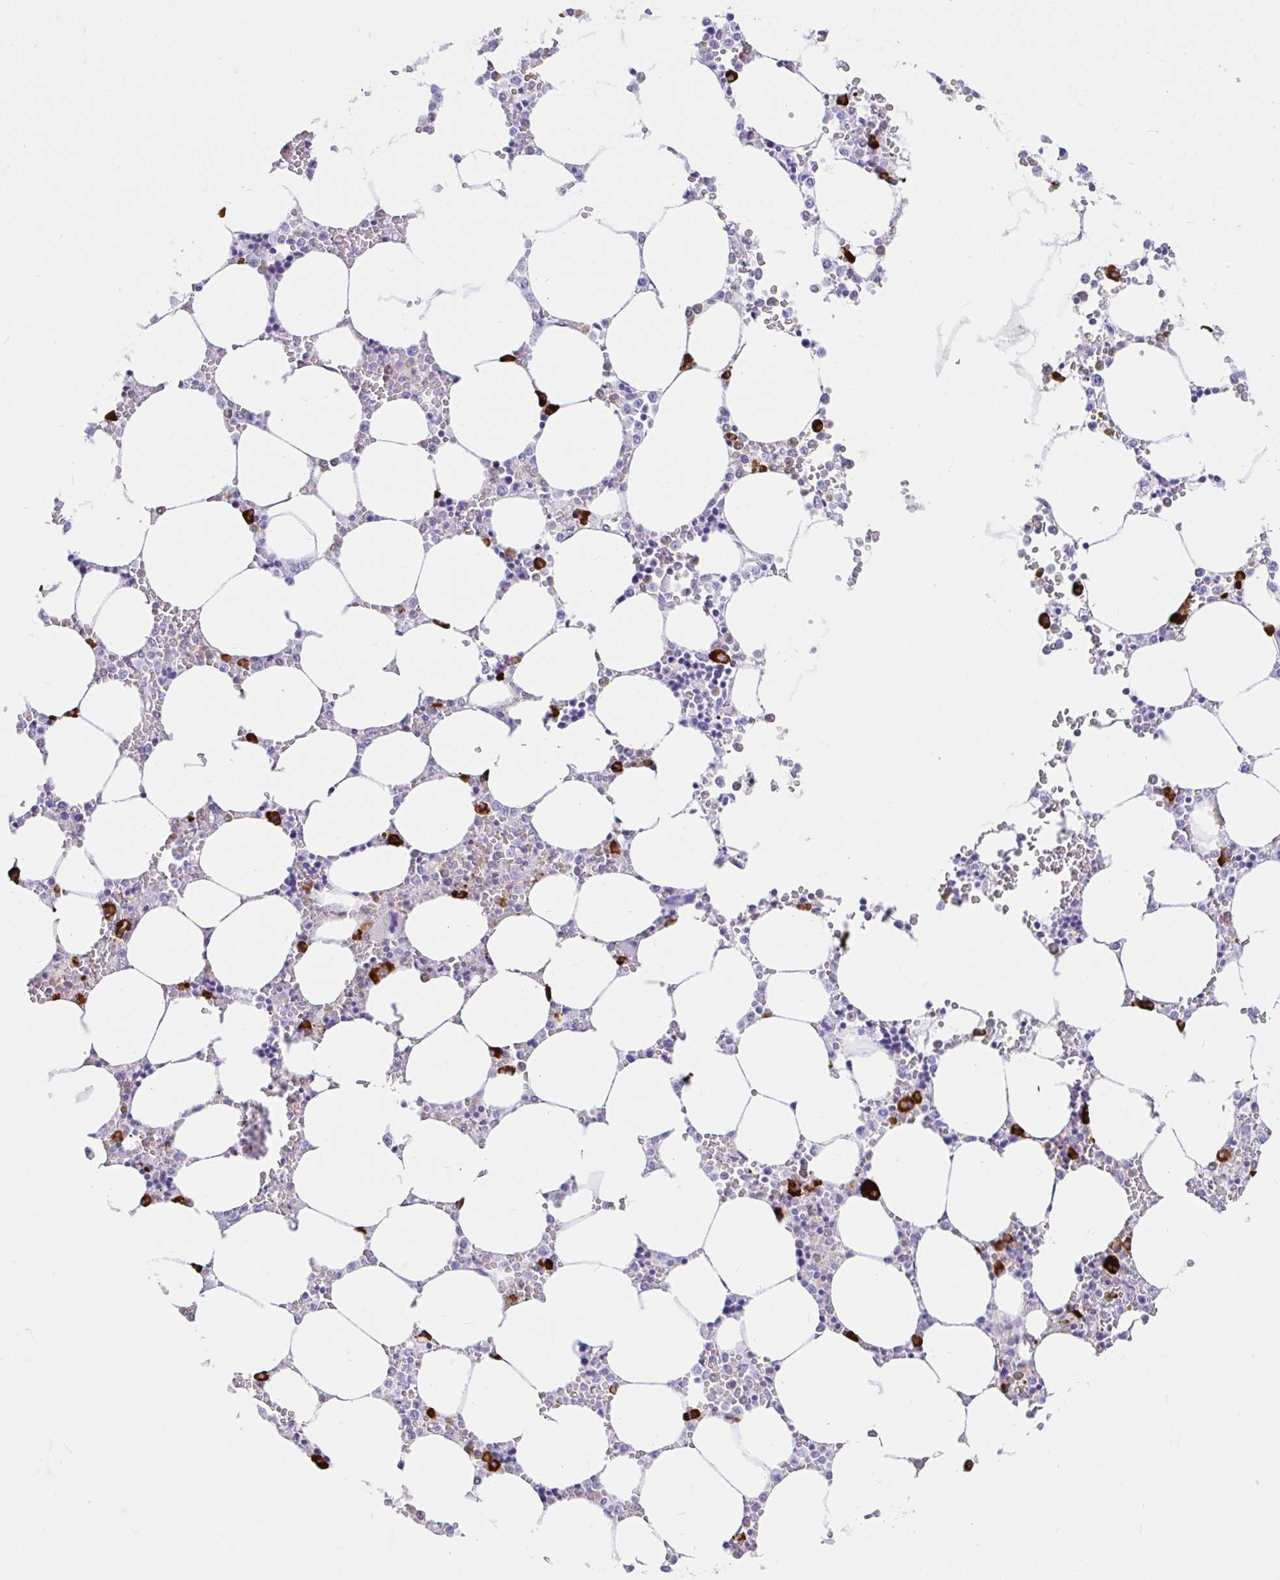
{"staining": {"intensity": "strong", "quantity": "<25%", "location": "cytoplasmic/membranous"}, "tissue": "bone marrow", "cell_type": "Hematopoietic cells", "image_type": "normal", "snomed": [{"axis": "morphology", "description": "Normal tissue, NOS"}, {"axis": "topography", "description": "Bone marrow"}], "caption": "The histopathology image shows a brown stain indicating the presence of a protein in the cytoplasmic/membranous of hematopoietic cells in bone marrow. Nuclei are stained in blue.", "gene": "CCDC62", "patient": {"sex": "male", "age": 64}}